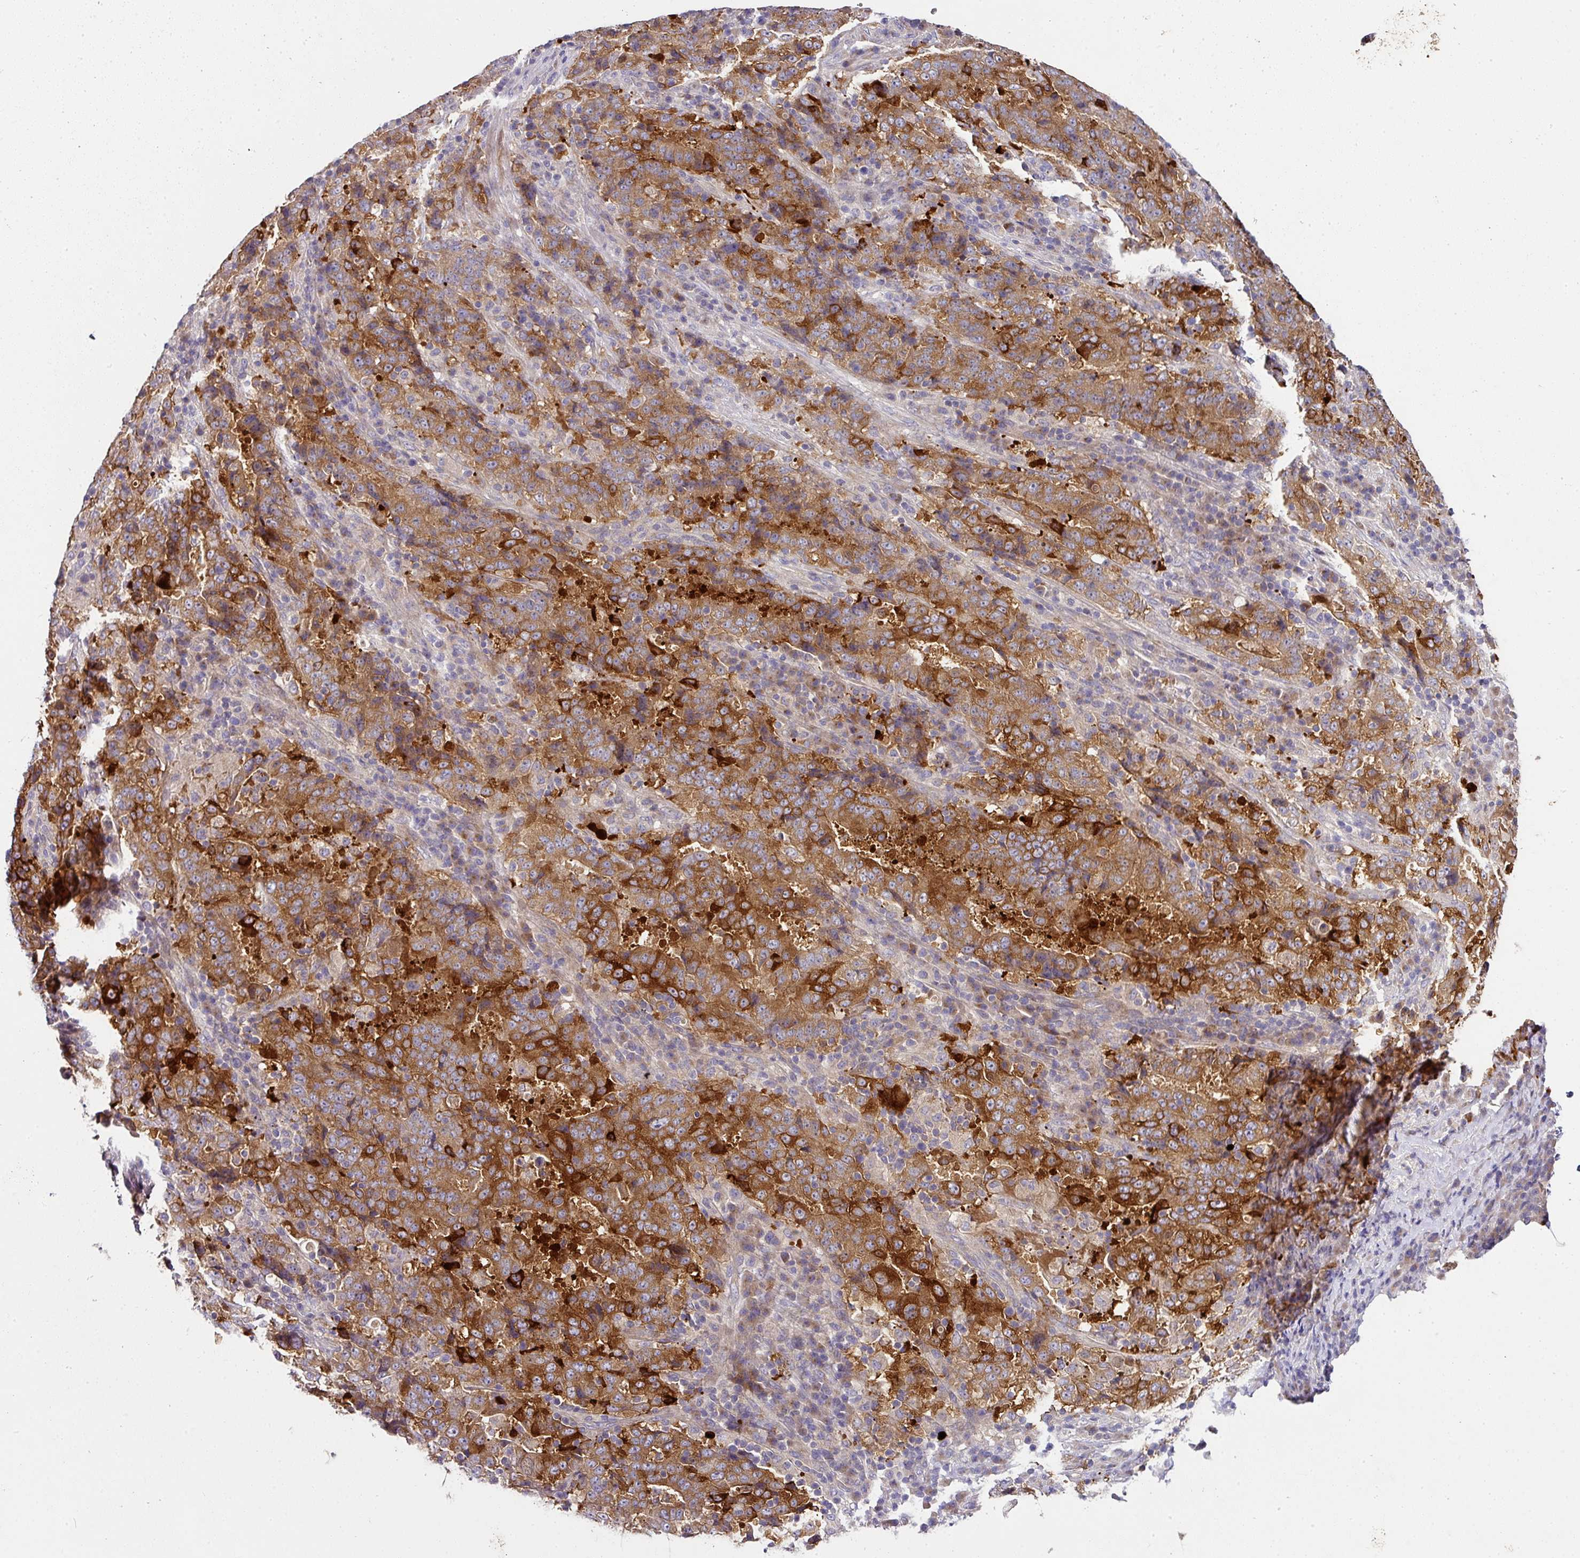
{"staining": {"intensity": "strong", "quantity": "25%-75%", "location": "cytoplasmic/membranous"}, "tissue": "stomach cancer", "cell_type": "Tumor cells", "image_type": "cancer", "snomed": [{"axis": "morphology", "description": "Normal tissue, NOS"}, {"axis": "morphology", "description": "Adenocarcinoma, NOS"}, {"axis": "topography", "description": "Stomach, upper"}, {"axis": "topography", "description": "Stomach"}], "caption": "A brown stain highlights strong cytoplasmic/membranous positivity of a protein in human stomach adenocarcinoma tumor cells. (Stains: DAB in brown, nuclei in blue, Microscopy: brightfield microscopy at high magnification).", "gene": "SKIC2", "patient": {"sex": "male", "age": 59}}